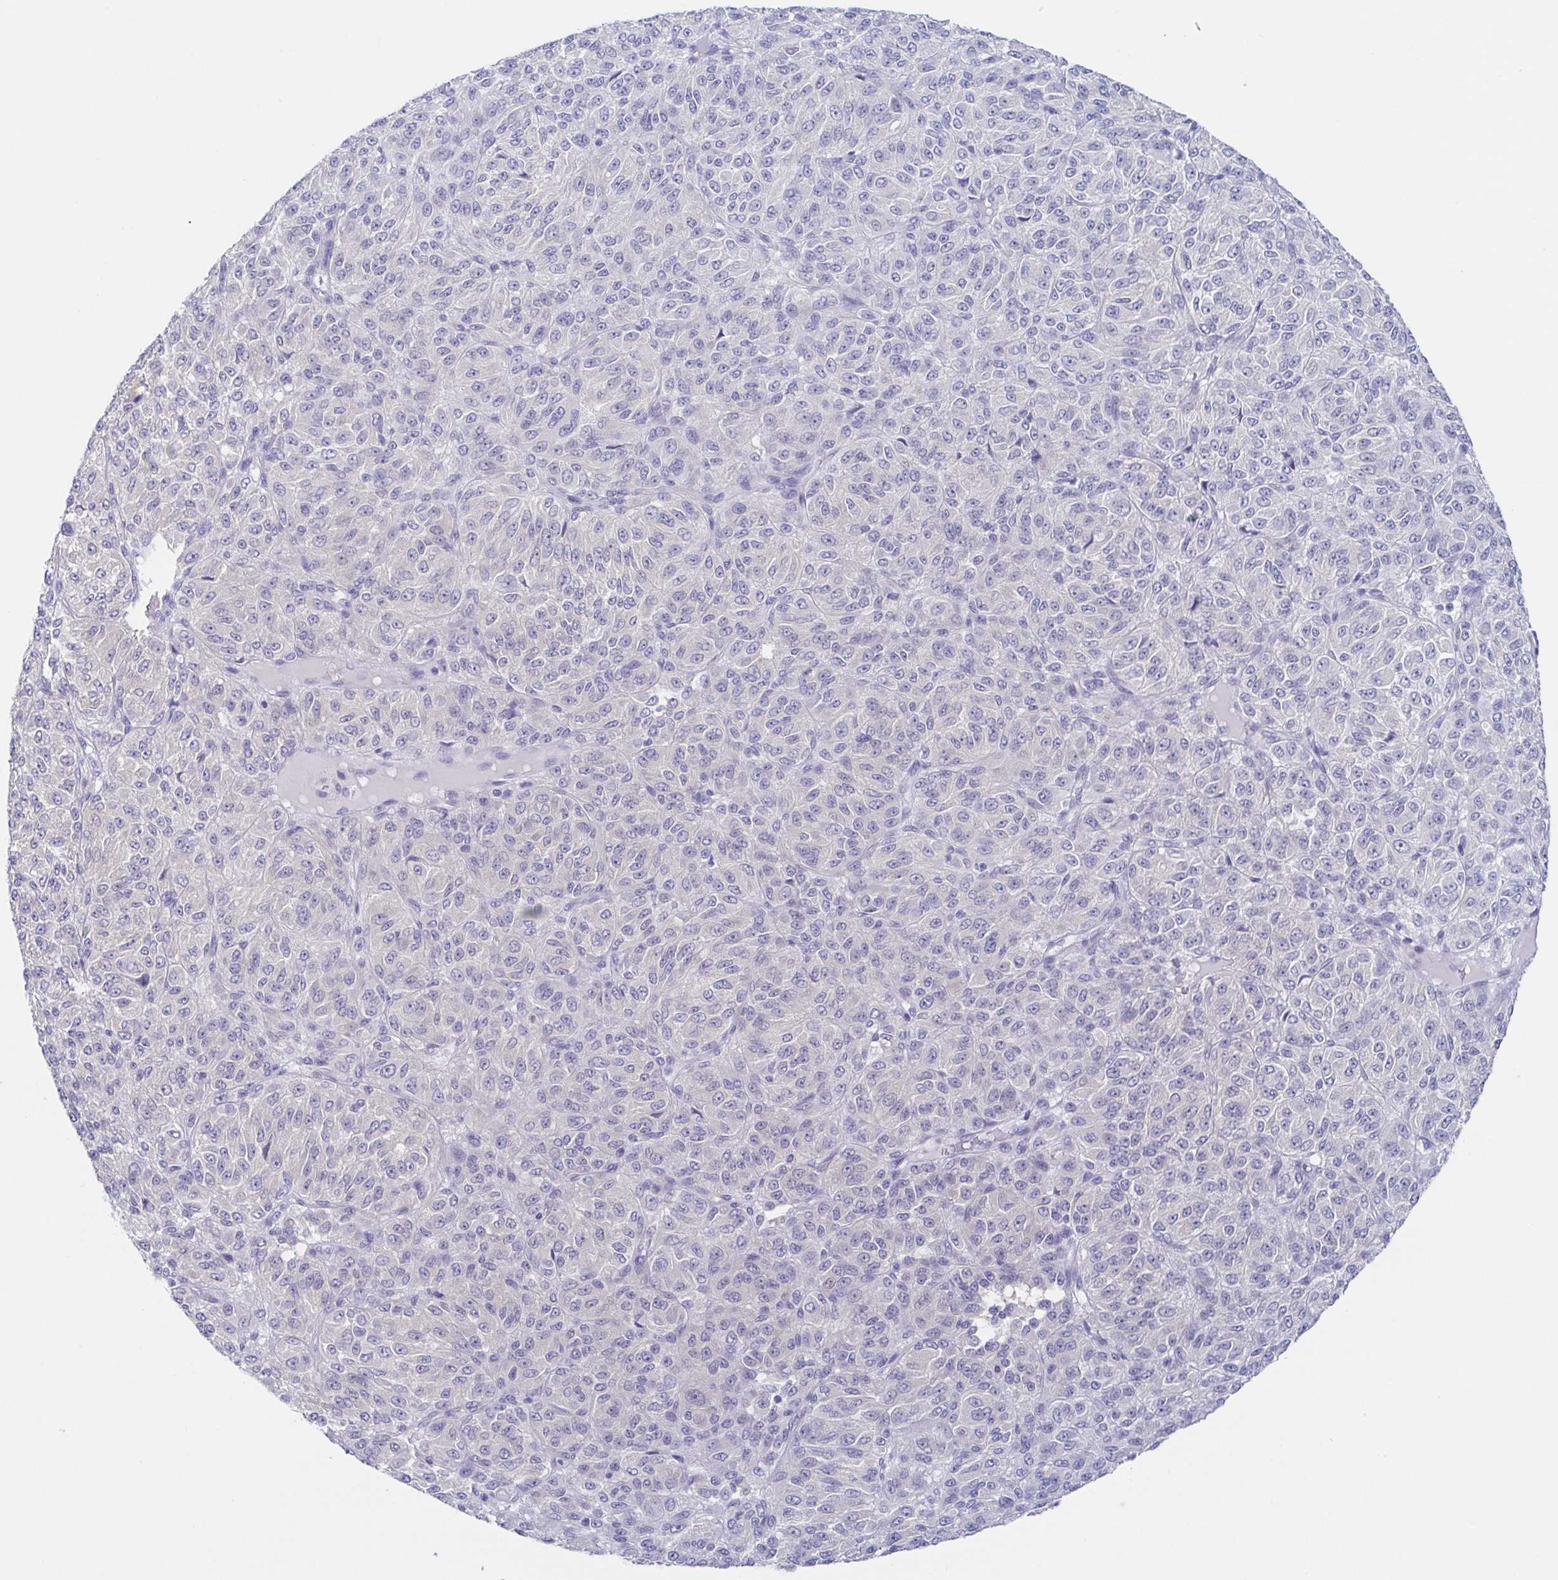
{"staining": {"intensity": "negative", "quantity": "none", "location": "none"}, "tissue": "melanoma", "cell_type": "Tumor cells", "image_type": "cancer", "snomed": [{"axis": "morphology", "description": "Malignant melanoma, Metastatic site"}, {"axis": "topography", "description": "Brain"}], "caption": "This is a photomicrograph of immunohistochemistry staining of malignant melanoma (metastatic site), which shows no positivity in tumor cells.", "gene": "HTR2A", "patient": {"sex": "female", "age": 56}}